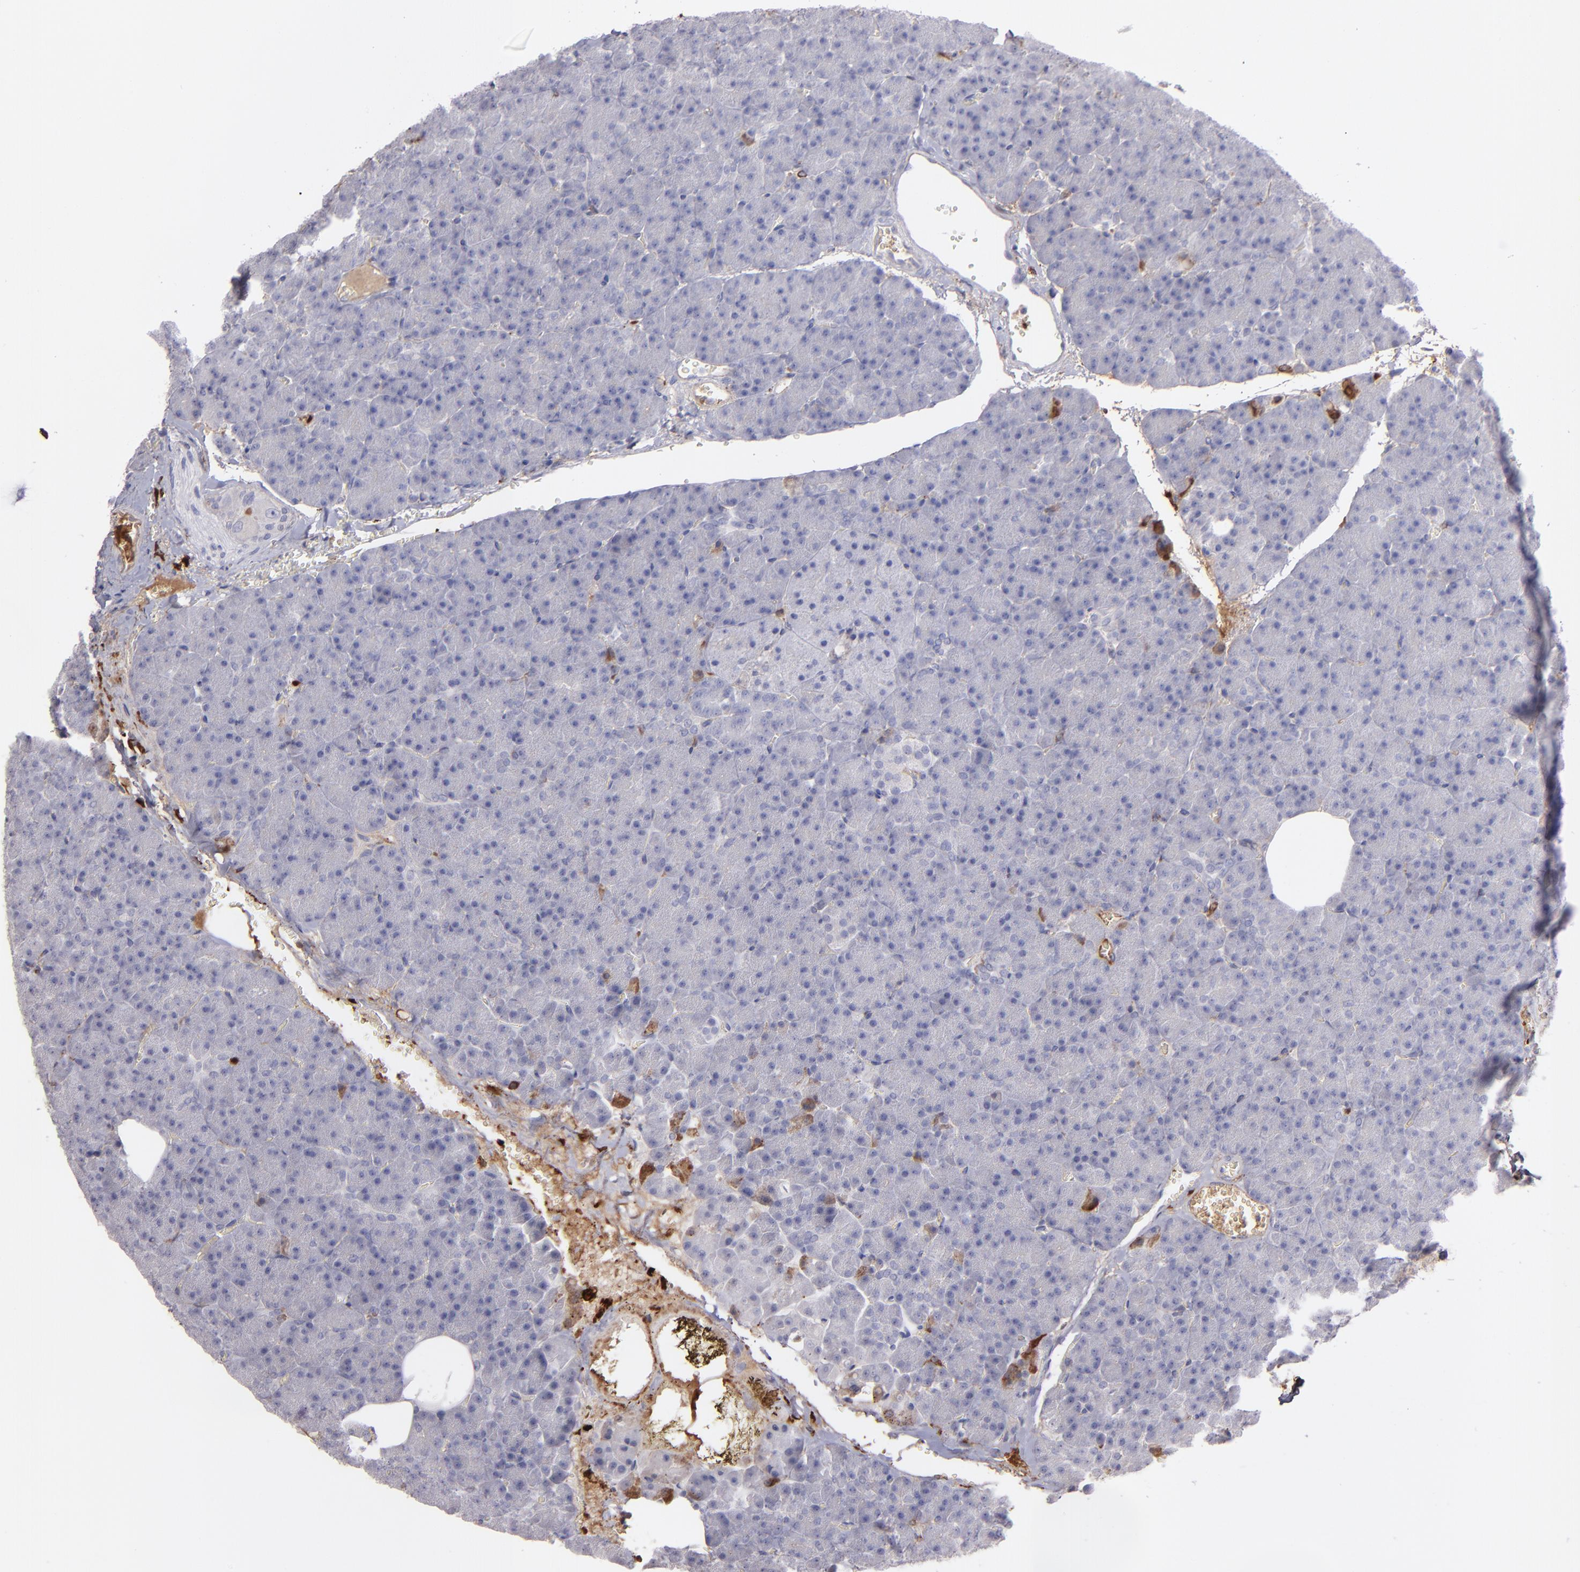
{"staining": {"intensity": "negative", "quantity": "none", "location": "none"}, "tissue": "pancreas", "cell_type": "Exocrine glandular cells", "image_type": "normal", "snomed": [{"axis": "morphology", "description": "Normal tissue, NOS"}, {"axis": "topography", "description": "Pancreas"}], "caption": "A high-resolution histopathology image shows immunohistochemistry staining of normal pancreas, which reveals no significant expression in exocrine glandular cells.", "gene": "C1QA", "patient": {"sex": "female", "age": 35}}